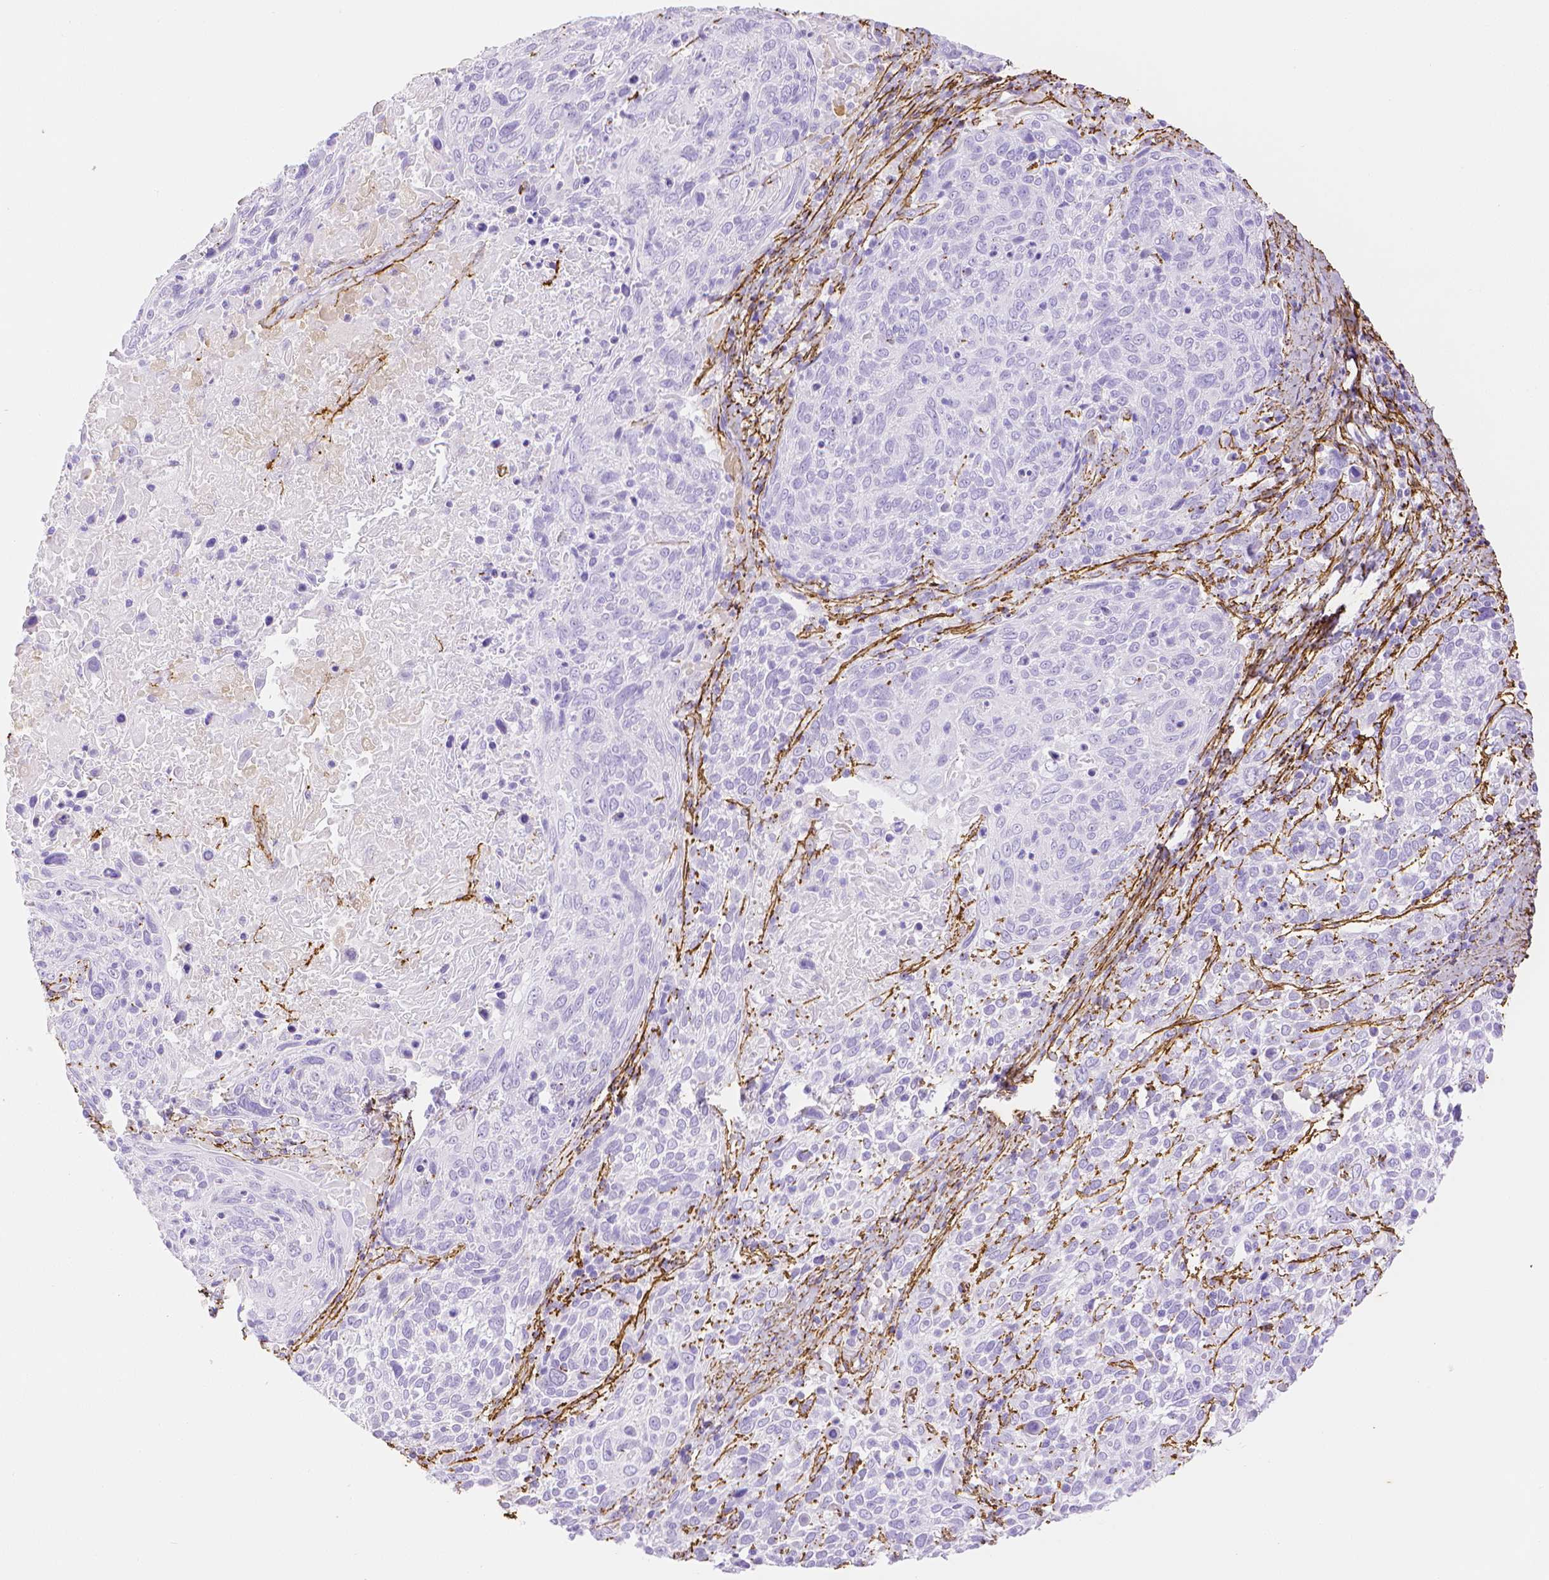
{"staining": {"intensity": "negative", "quantity": "none", "location": "none"}, "tissue": "cervical cancer", "cell_type": "Tumor cells", "image_type": "cancer", "snomed": [{"axis": "morphology", "description": "Squamous cell carcinoma, NOS"}, {"axis": "topography", "description": "Cervix"}], "caption": "DAB (3,3'-diaminobenzidine) immunohistochemical staining of human cervical squamous cell carcinoma displays no significant staining in tumor cells.", "gene": "FBN1", "patient": {"sex": "female", "age": 61}}